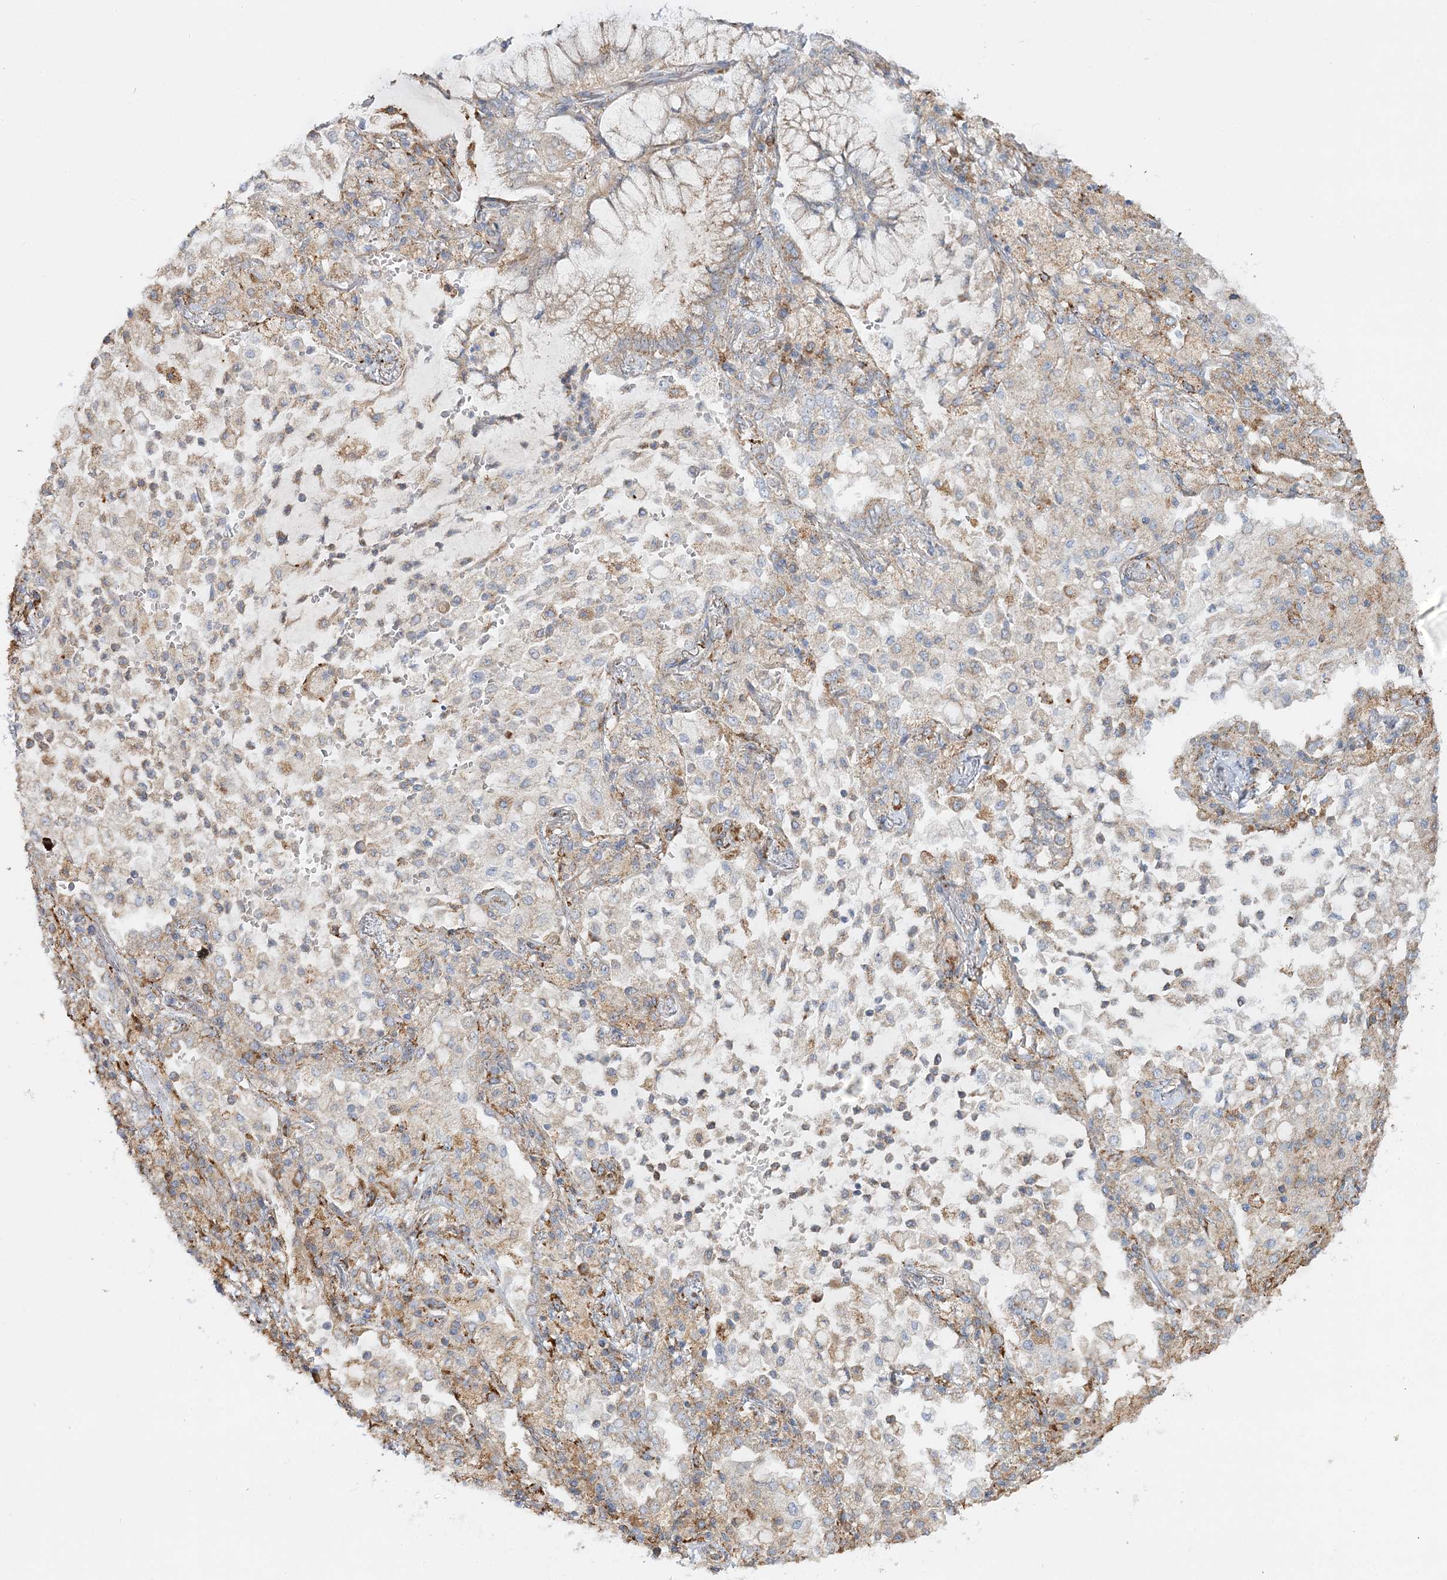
{"staining": {"intensity": "weak", "quantity": "25%-75%", "location": "cytoplasmic/membranous"}, "tissue": "lung cancer", "cell_type": "Tumor cells", "image_type": "cancer", "snomed": [{"axis": "morphology", "description": "Adenocarcinoma, NOS"}, {"axis": "topography", "description": "Lung"}], "caption": "Approximately 25%-75% of tumor cells in human lung cancer (adenocarcinoma) show weak cytoplasmic/membranous protein expression as visualized by brown immunohistochemical staining.", "gene": "ZFYVE16", "patient": {"sex": "female", "age": 70}}